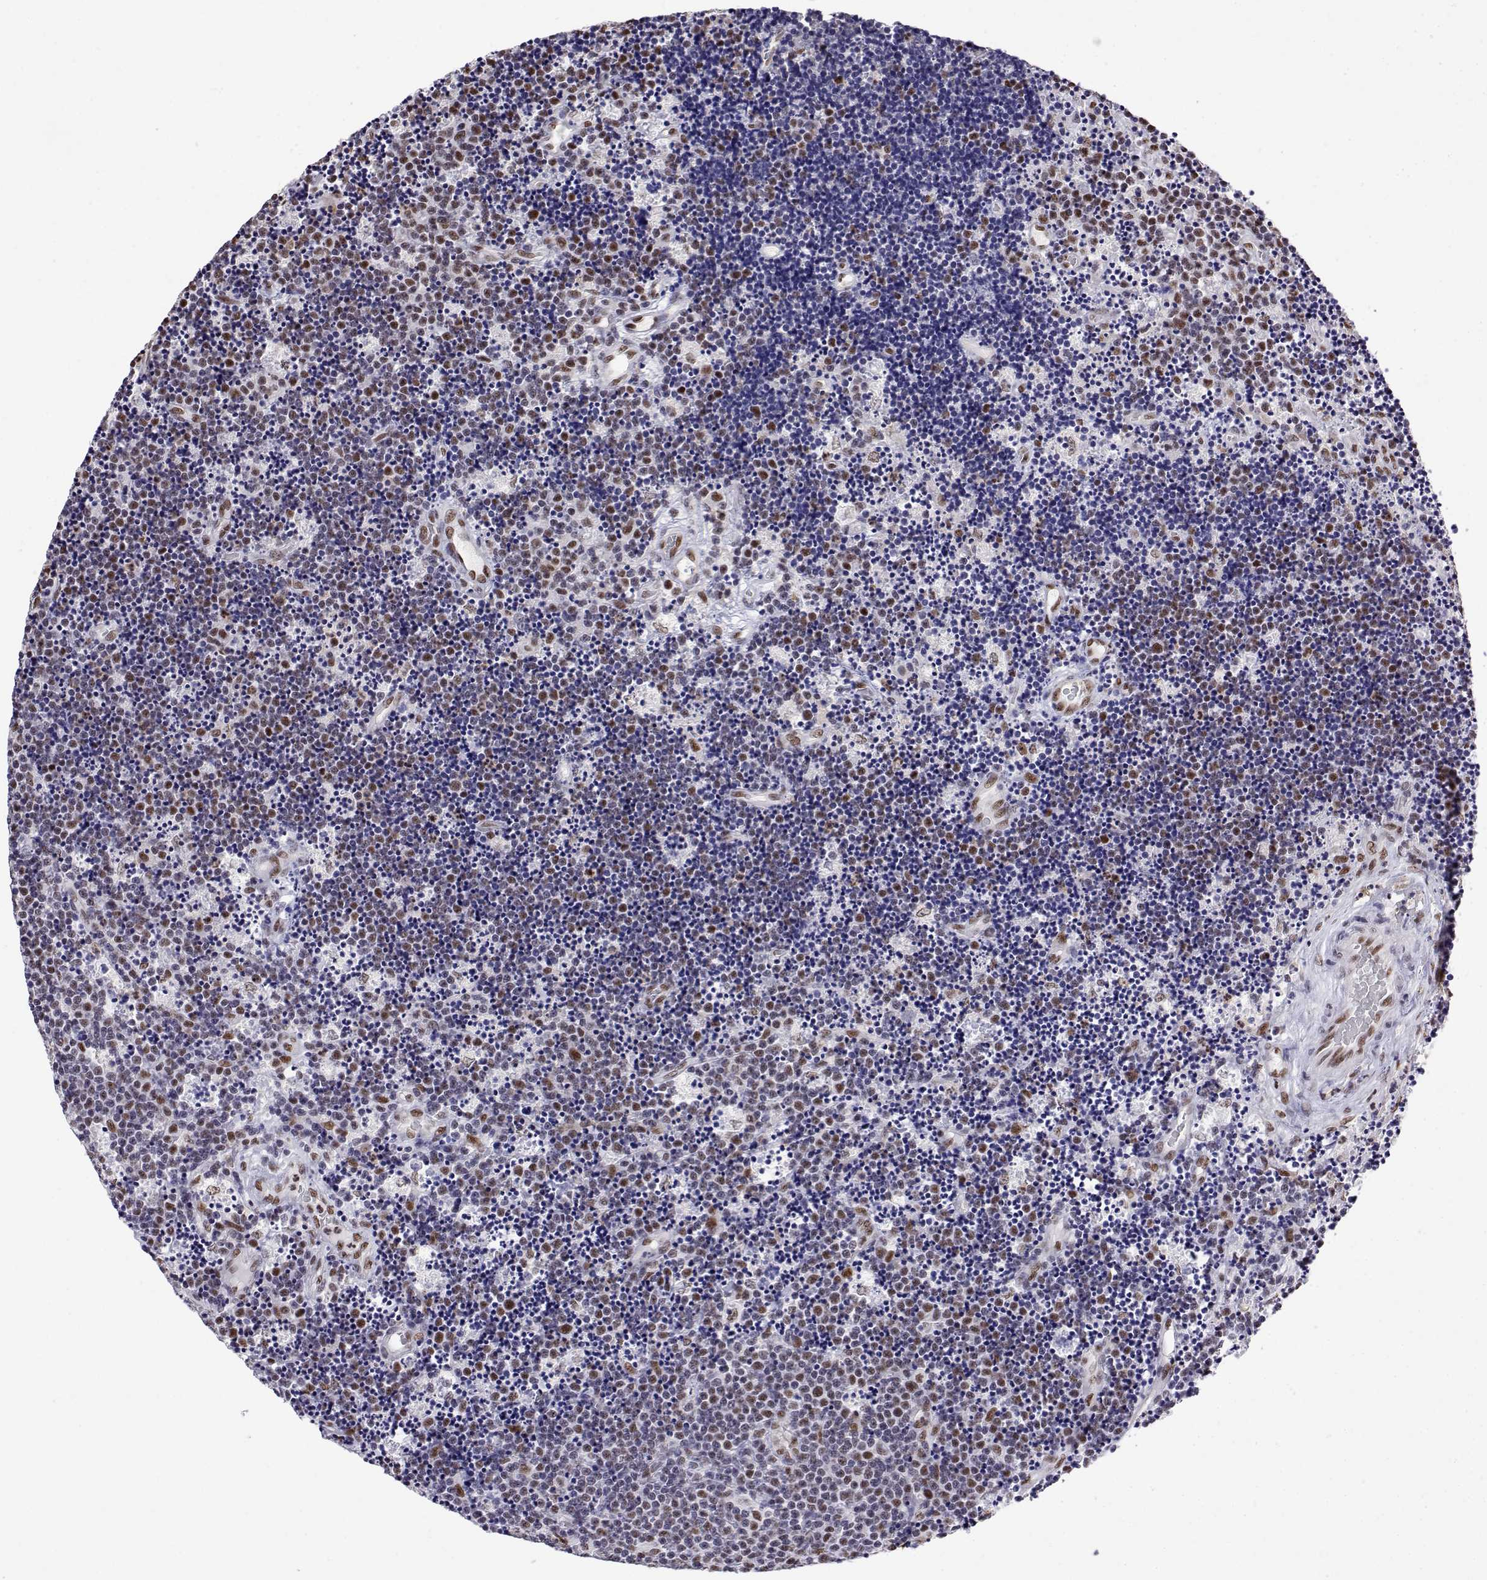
{"staining": {"intensity": "weak", "quantity": "<25%", "location": "cytoplasmic/membranous"}, "tissue": "lymphoma", "cell_type": "Tumor cells", "image_type": "cancer", "snomed": [{"axis": "morphology", "description": "Malignant lymphoma, non-Hodgkin's type, Low grade"}, {"axis": "topography", "description": "Brain"}], "caption": "High power microscopy image of an IHC histopathology image of malignant lymphoma, non-Hodgkin's type (low-grade), revealing no significant staining in tumor cells.", "gene": "POLDIP3", "patient": {"sex": "female", "age": 66}}